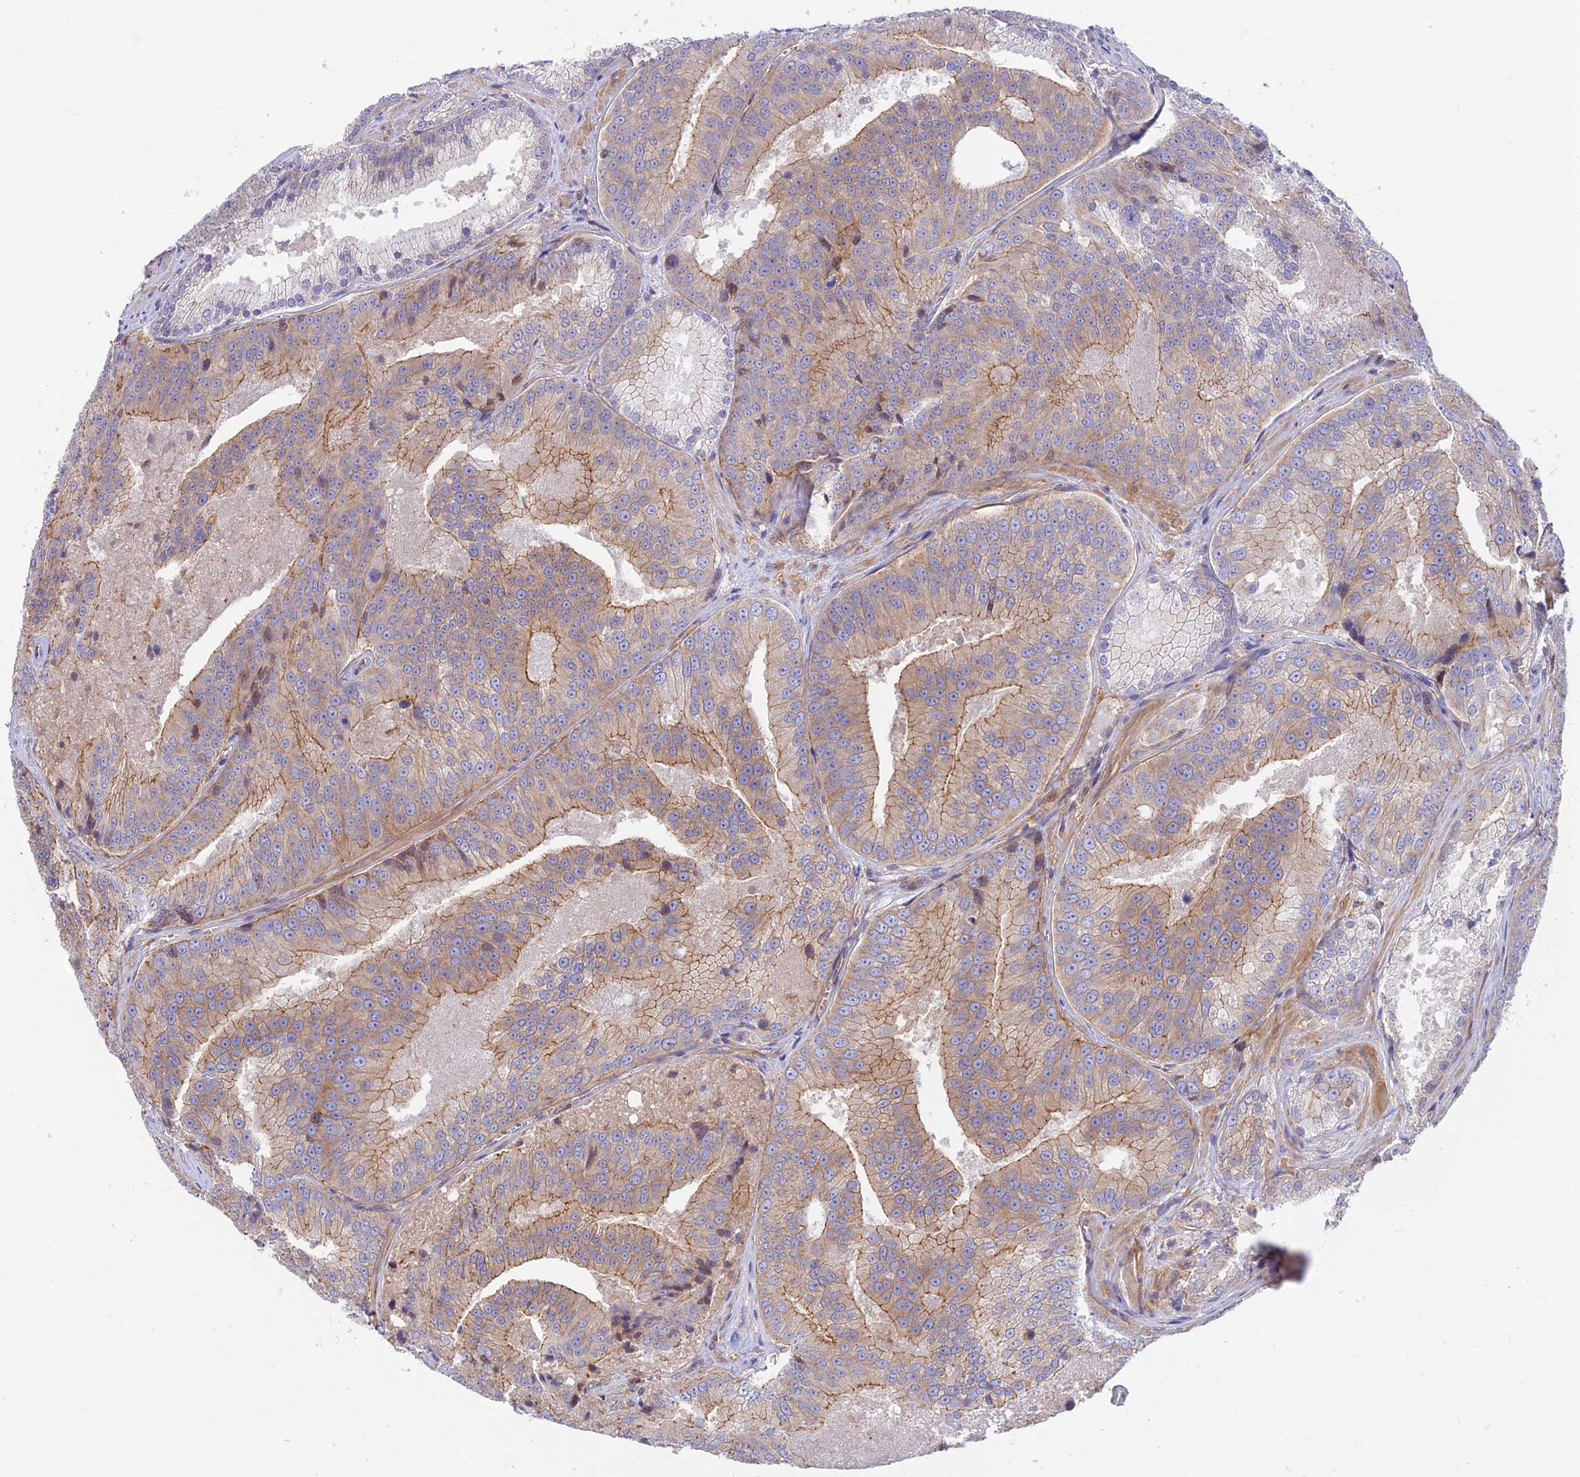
{"staining": {"intensity": "moderate", "quantity": "25%-75%", "location": "cytoplasmic/membranous"}, "tissue": "prostate cancer", "cell_type": "Tumor cells", "image_type": "cancer", "snomed": [{"axis": "morphology", "description": "Adenocarcinoma, High grade"}, {"axis": "topography", "description": "Prostate"}], "caption": "There is medium levels of moderate cytoplasmic/membranous expression in tumor cells of prostate cancer (high-grade adenocarcinoma), as demonstrated by immunohistochemical staining (brown color).", "gene": "PPP1R12C", "patient": {"sex": "male", "age": 61}}